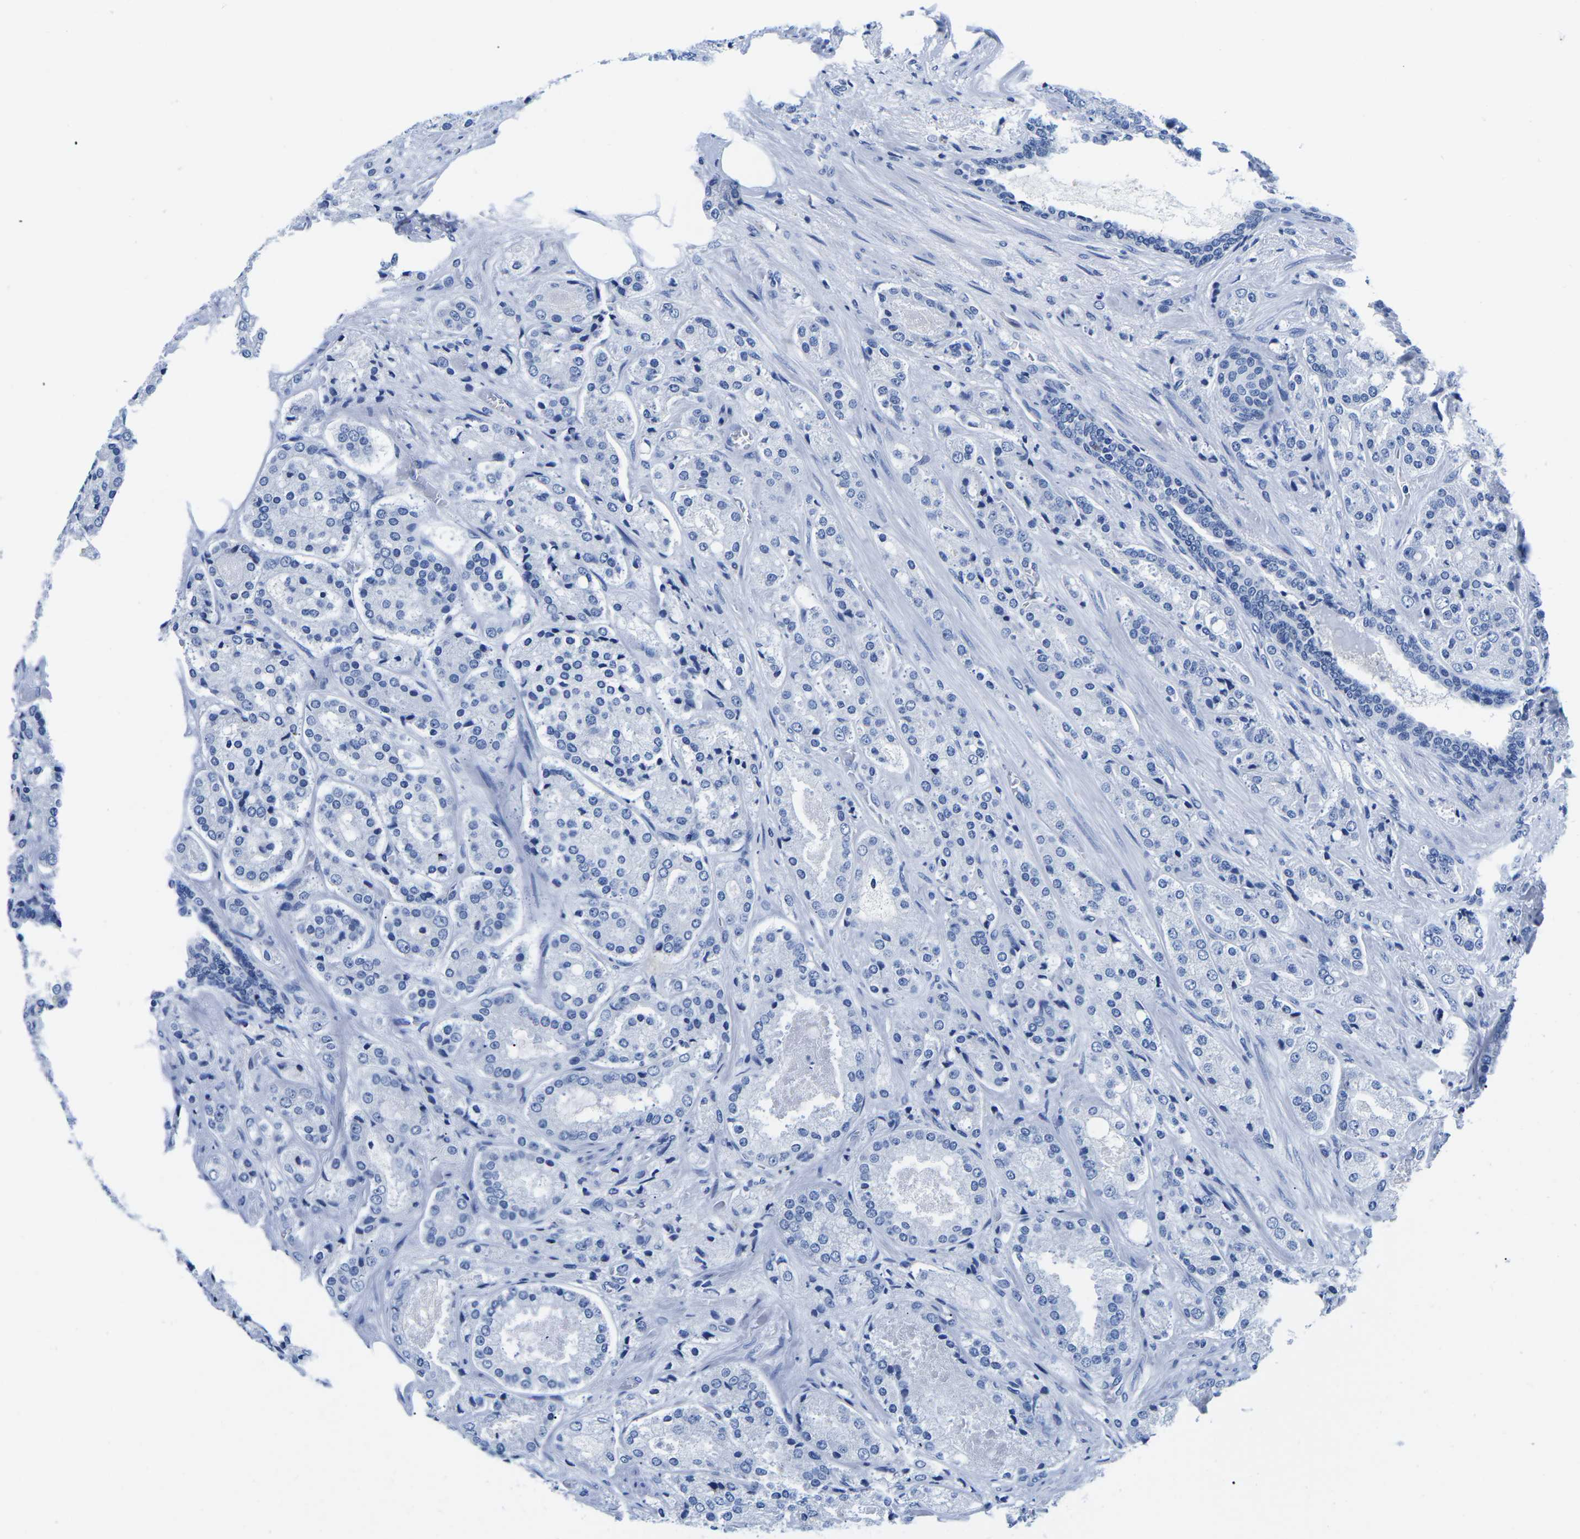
{"staining": {"intensity": "negative", "quantity": "none", "location": "none"}, "tissue": "prostate cancer", "cell_type": "Tumor cells", "image_type": "cancer", "snomed": [{"axis": "morphology", "description": "Adenocarcinoma, High grade"}, {"axis": "topography", "description": "Prostate"}], "caption": "Prostate cancer was stained to show a protein in brown. There is no significant expression in tumor cells. The staining was performed using DAB (3,3'-diaminobenzidine) to visualize the protein expression in brown, while the nuclei were stained in blue with hematoxylin (Magnification: 20x).", "gene": "CYP1A2", "patient": {"sex": "male", "age": 65}}